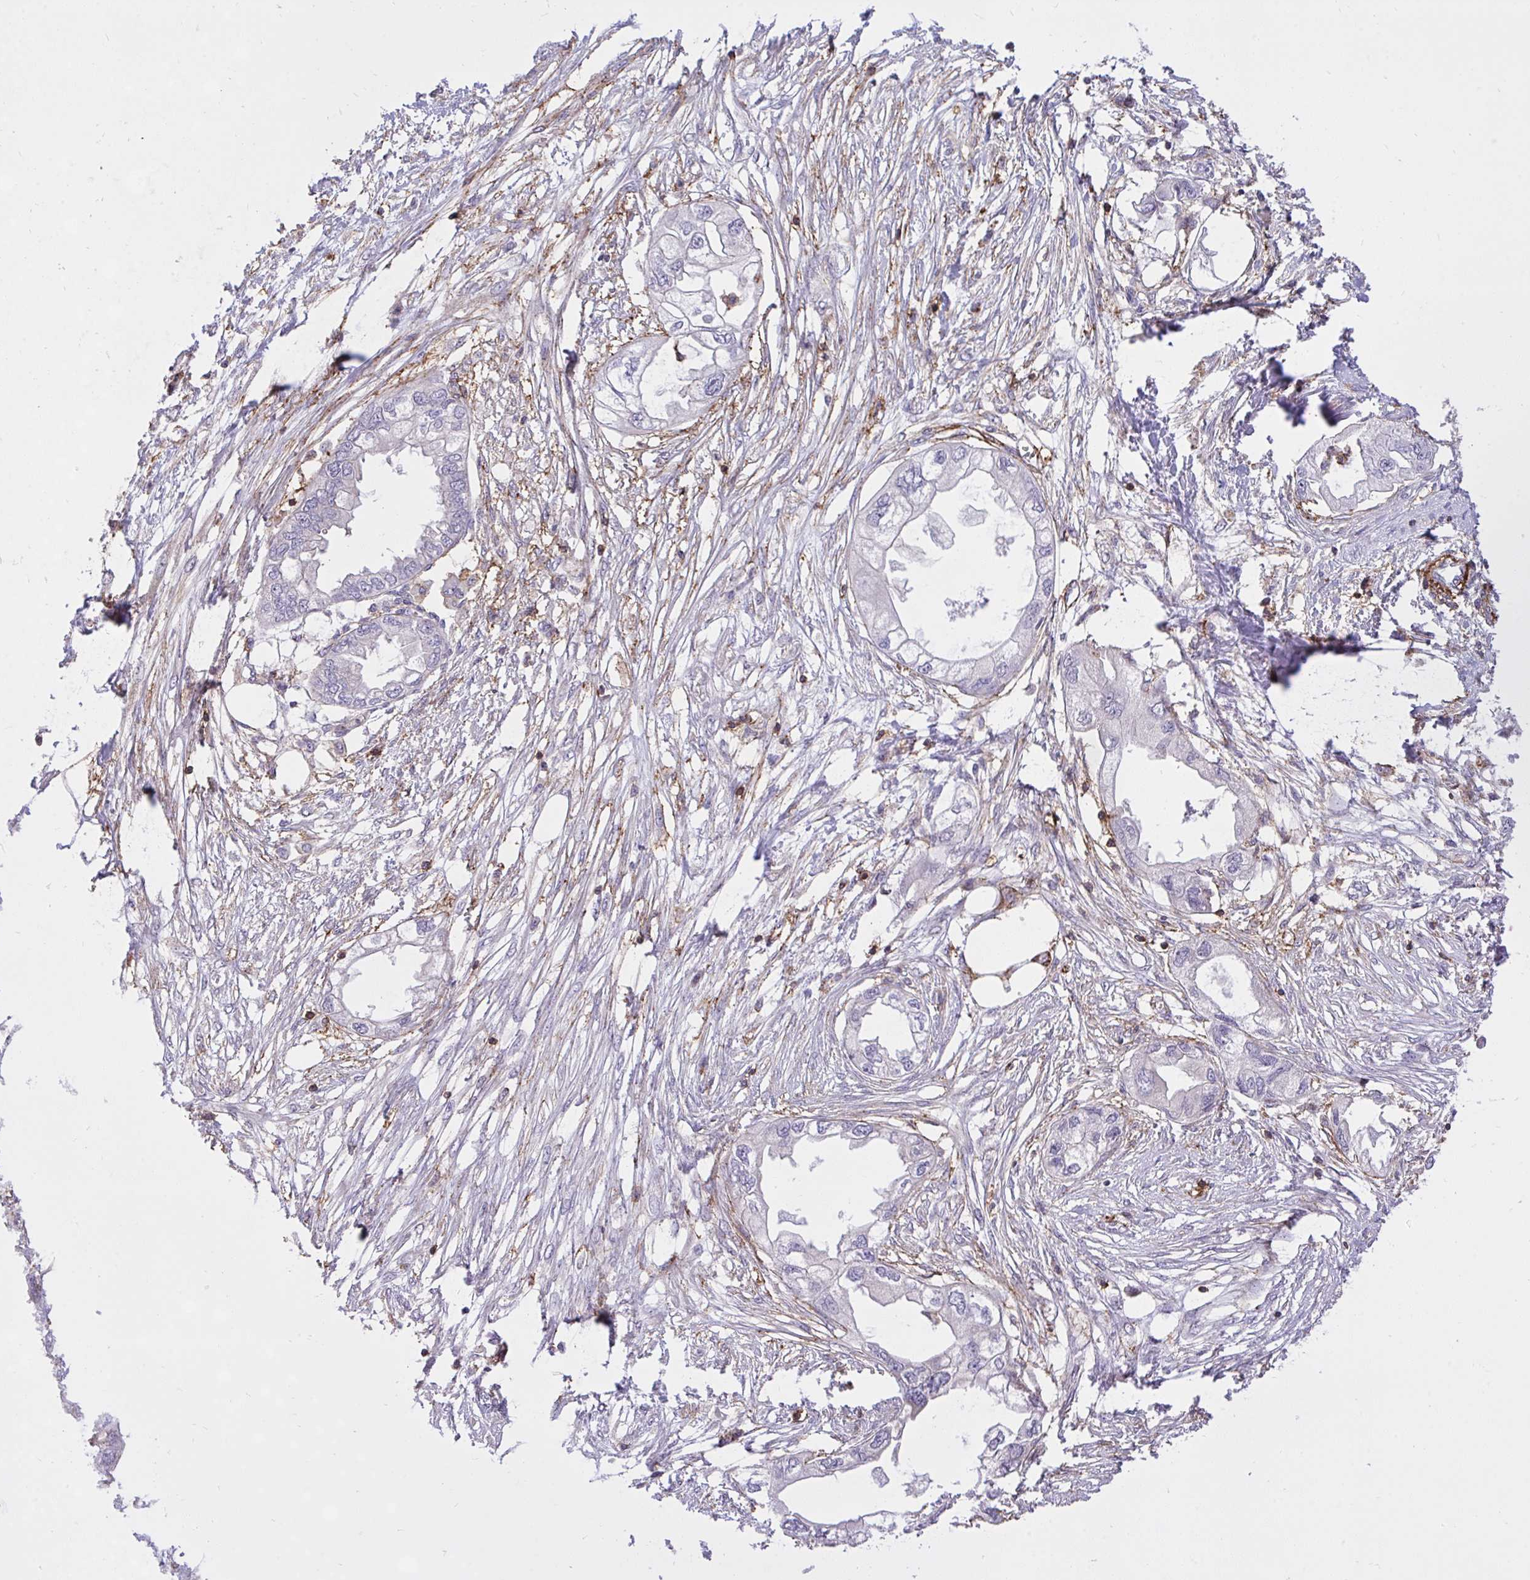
{"staining": {"intensity": "negative", "quantity": "none", "location": "none"}, "tissue": "endometrial cancer", "cell_type": "Tumor cells", "image_type": "cancer", "snomed": [{"axis": "morphology", "description": "Adenocarcinoma, NOS"}, {"axis": "morphology", "description": "Adenocarcinoma, metastatic, NOS"}, {"axis": "topography", "description": "Adipose tissue"}, {"axis": "topography", "description": "Endometrium"}], "caption": "IHC photomicrograph of neoplastic tissue: endometrial adenocarcinoma stained with DAB displays no significant protein staining in tumor cells.", "gene": "ERI1", "patient": {"sex": "female", "age": 67}}